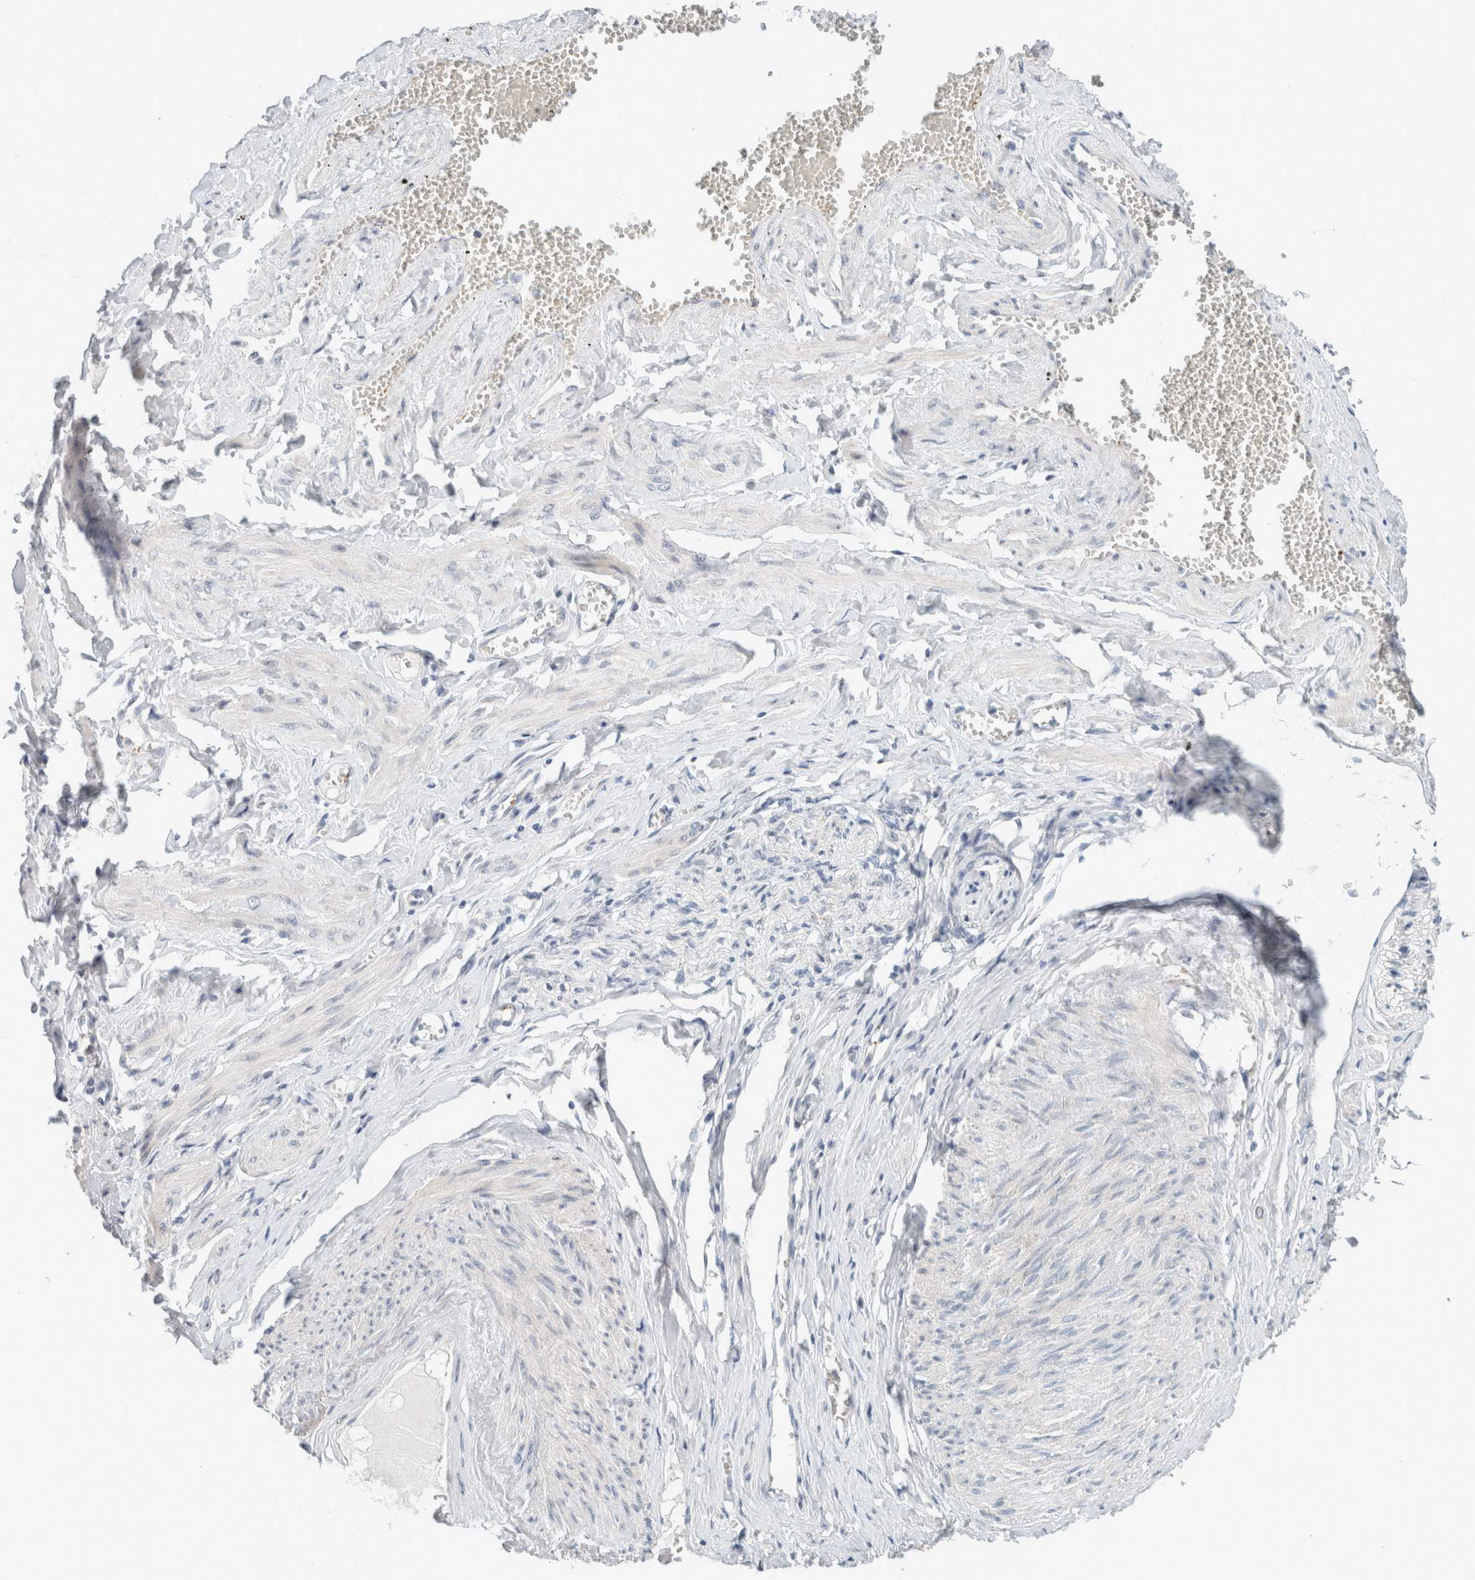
{"staining": {"intensity": "negative", "quantity": "none", "location": "none"}, "tissue": "adipose tissue", "cell_type": "Adipocytes", "image_type": "normal", "snomed": [{"axis": "morphology", "description": "Normal tissue, NOS"}, {"axis": "topography", "description": "Vascular tissue"}, {"axis": "topography", "description": "Fallopian tube"}, {"axis": "topography", "description": "Ovary"}], "caption": "A histopathology image of human adipose tissue is negative for staining in adipocytes. Nuclei are stained in blue.", "gene": "CRAT", "patient": {"sex": "female", "age": 67}}